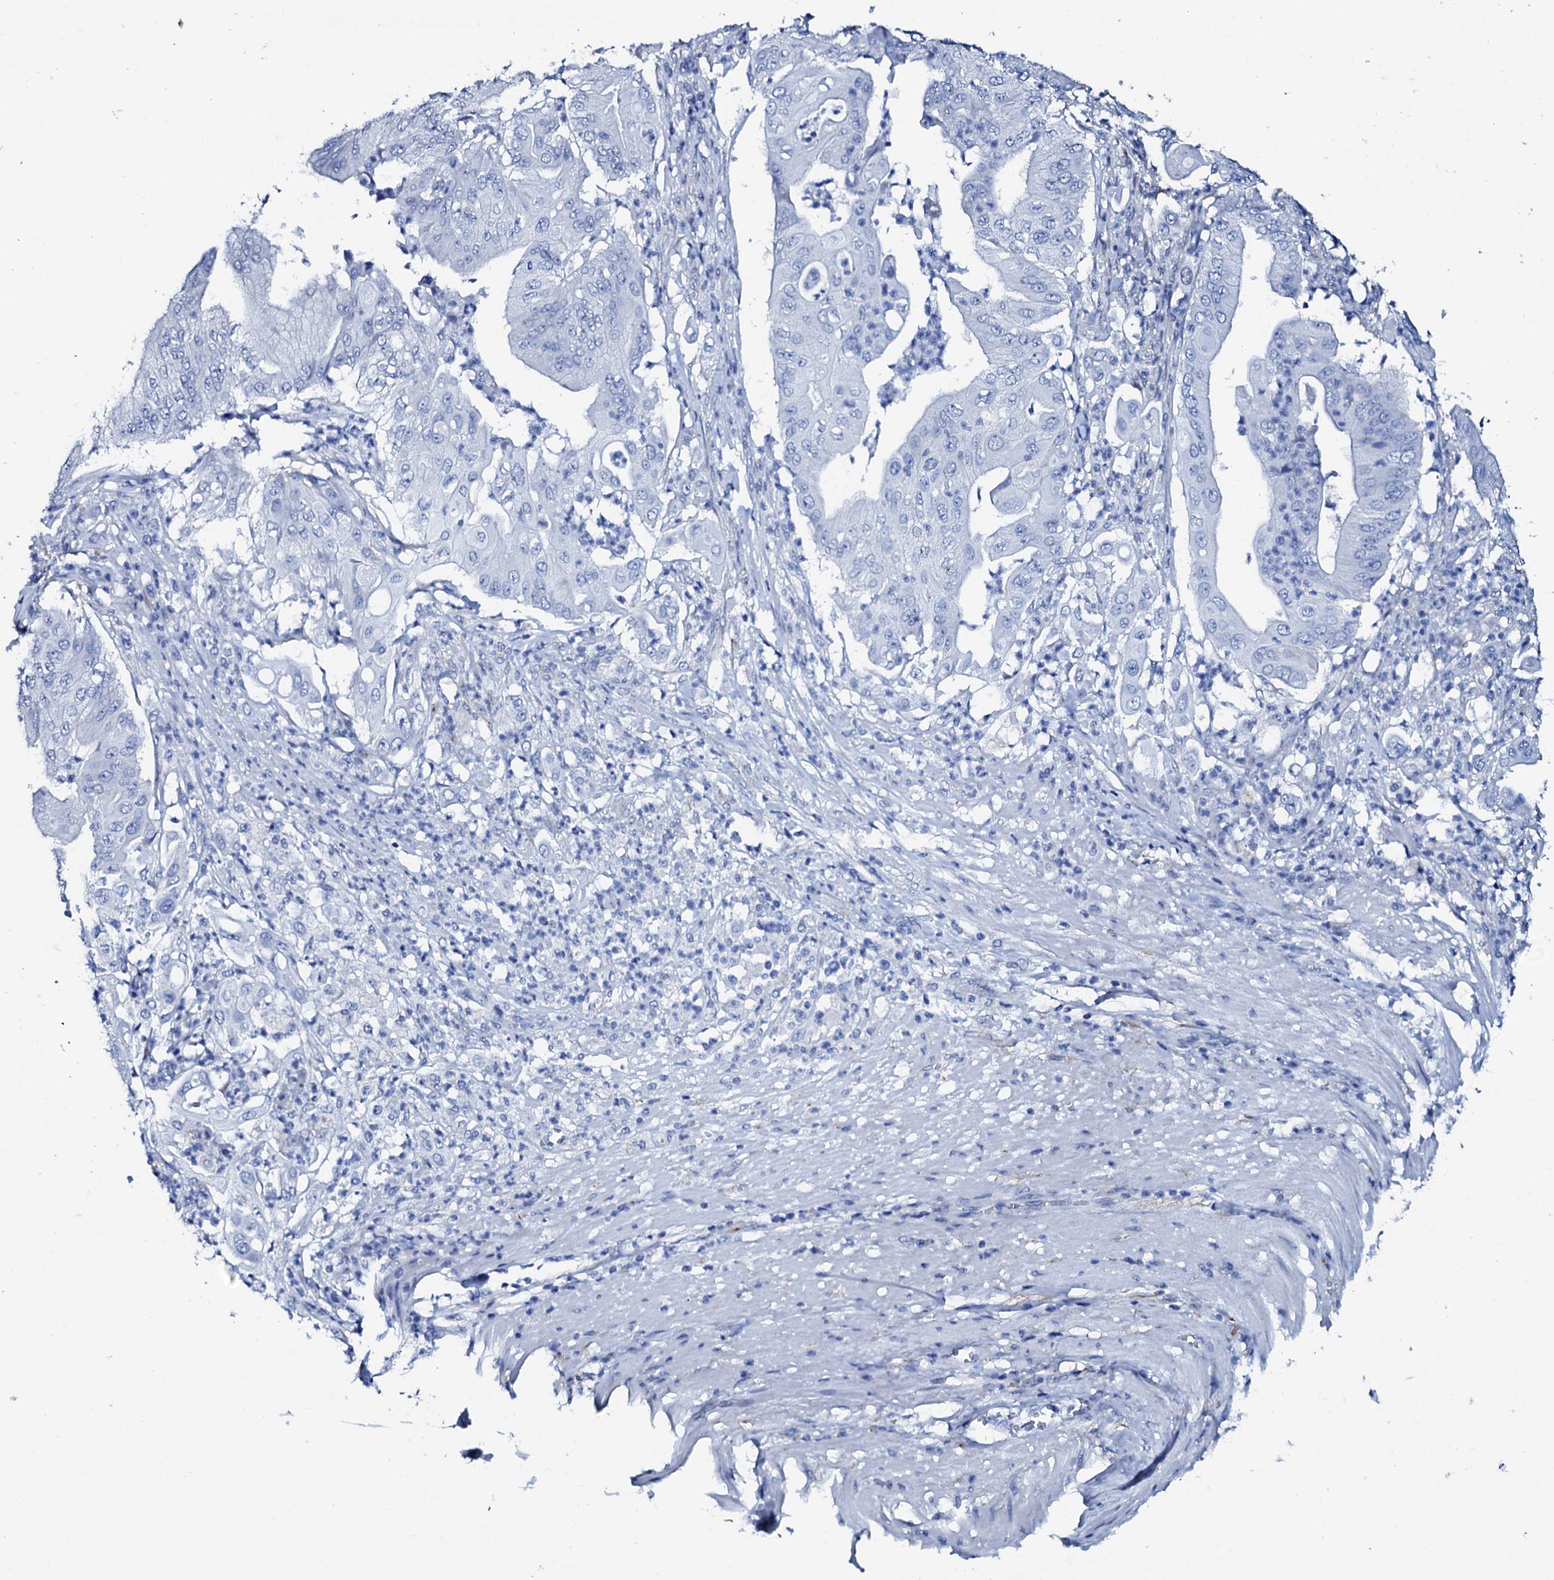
{"staining": {"intensity": "negative", "quantity": "none", "location": "none"}, "tissue": "pancreatic cancer", "cell_type": "Tumor cells", "image_type": "cancer", "snomed": [{"axis": "morphology", "description": "Adenocarcinoma, NOS"}, {"axis": "topography", "description": "Pancreas"}], "caption": "Immunohistochemistry micrograph of neoplastic tissue: human pancreatic cancer (adenocarcinoma) stained with DAB reveals no significant protein staining in tumor cells.", "gene": "AMER2", "patient": {"sex": "female", "age": 77}}